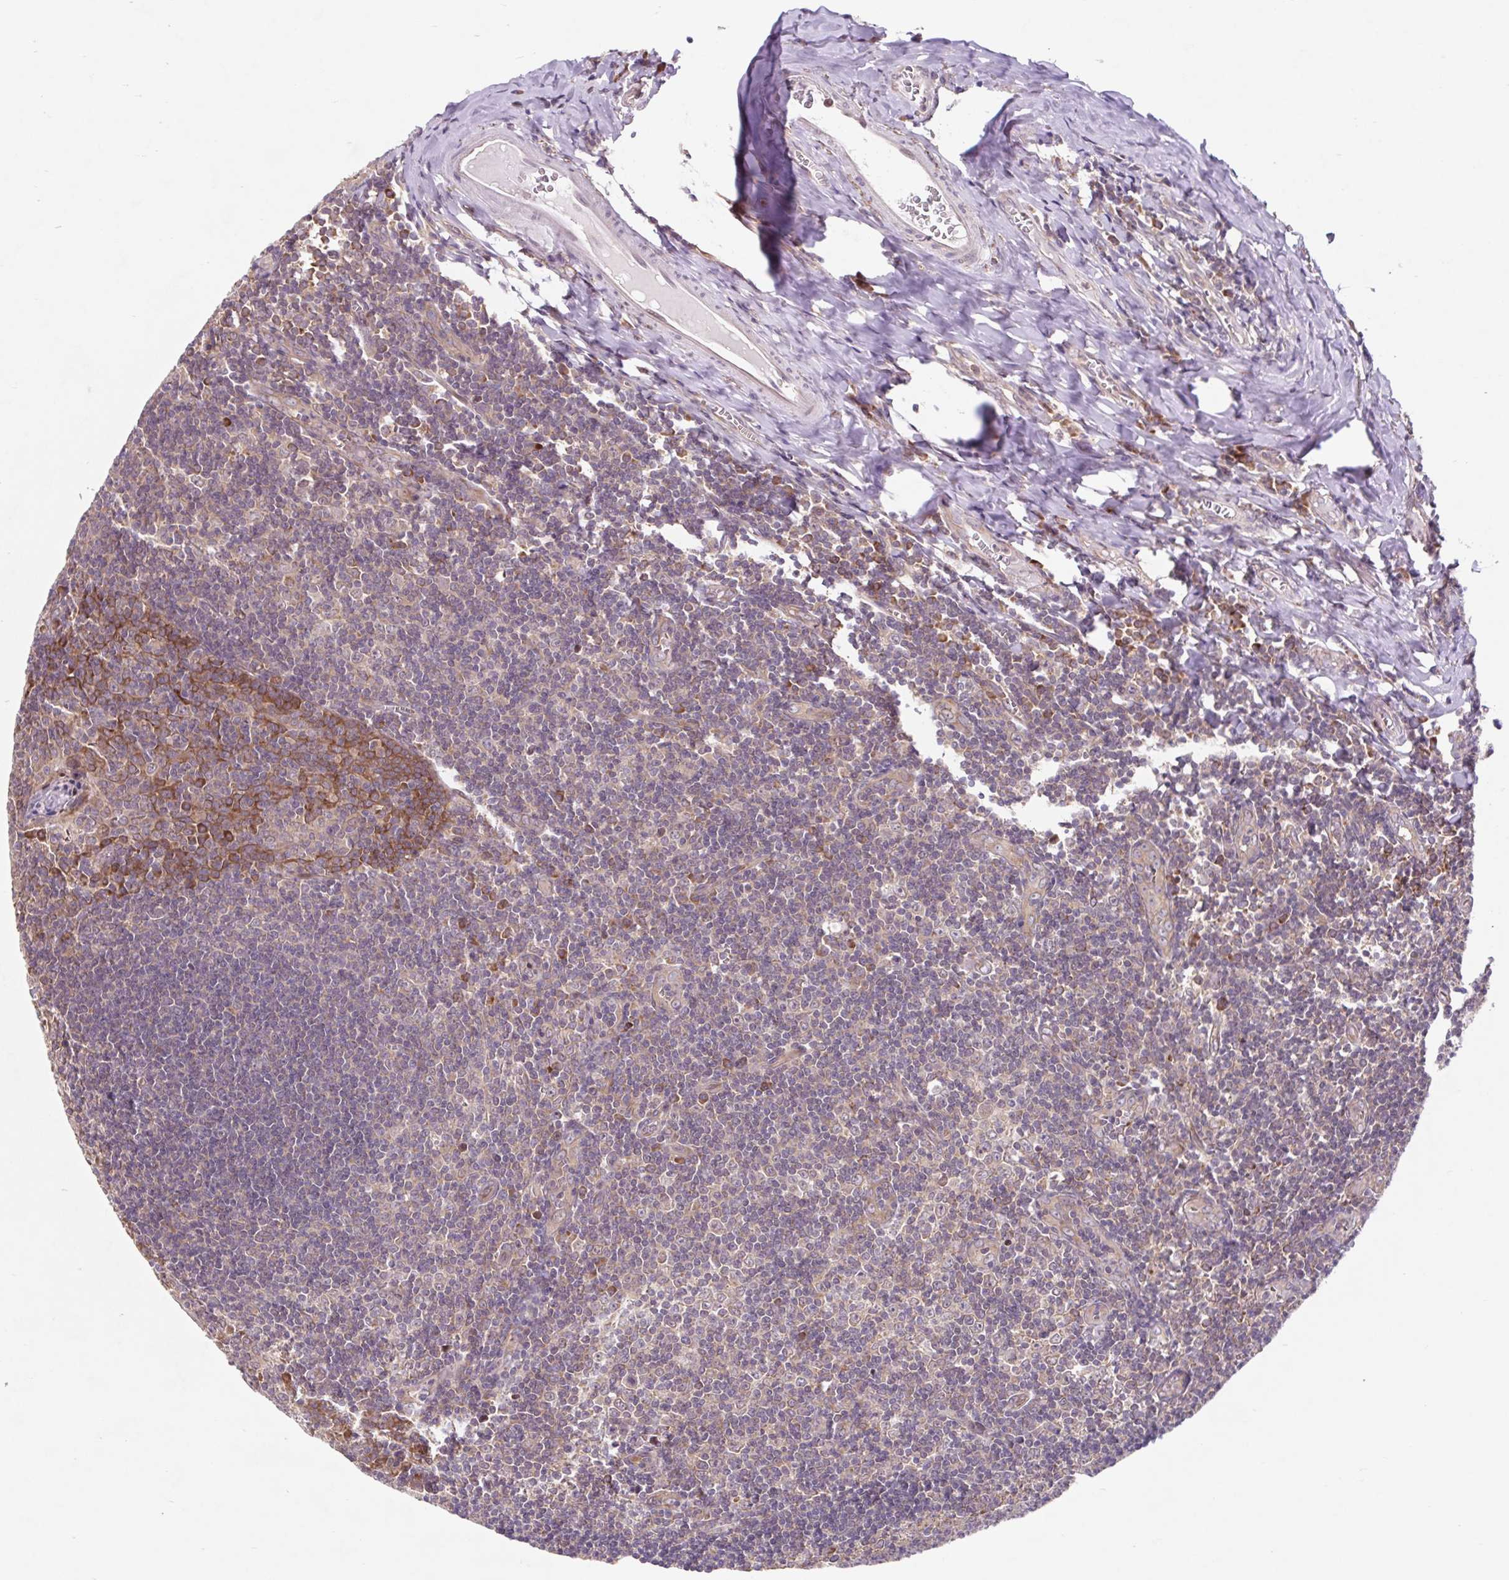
{"staining": {"intensity": "moderate", "quantity": "<25%", "location": "cytoplasmic/membranous"}, "tissue": "tonsil", "cell_type": "Germinal center cells", "image_type": "normal", "snomed": [{"axis": "morphology", "description": "Normal tissue, NOS"}, {"axis": "morphology", "description": "Inflammation, NOS"}, {"axis": "topography", "description": "Tonsil"}], "caption": "Immunohistochemical staining of benign tonsil displays moderate cytoplasmic/membranous protein expression in approximately <25% of germinal center cells. Nuclei are stained in blue.", "gene": "HFE", "patient": {"sex": "female", "age": 31}}